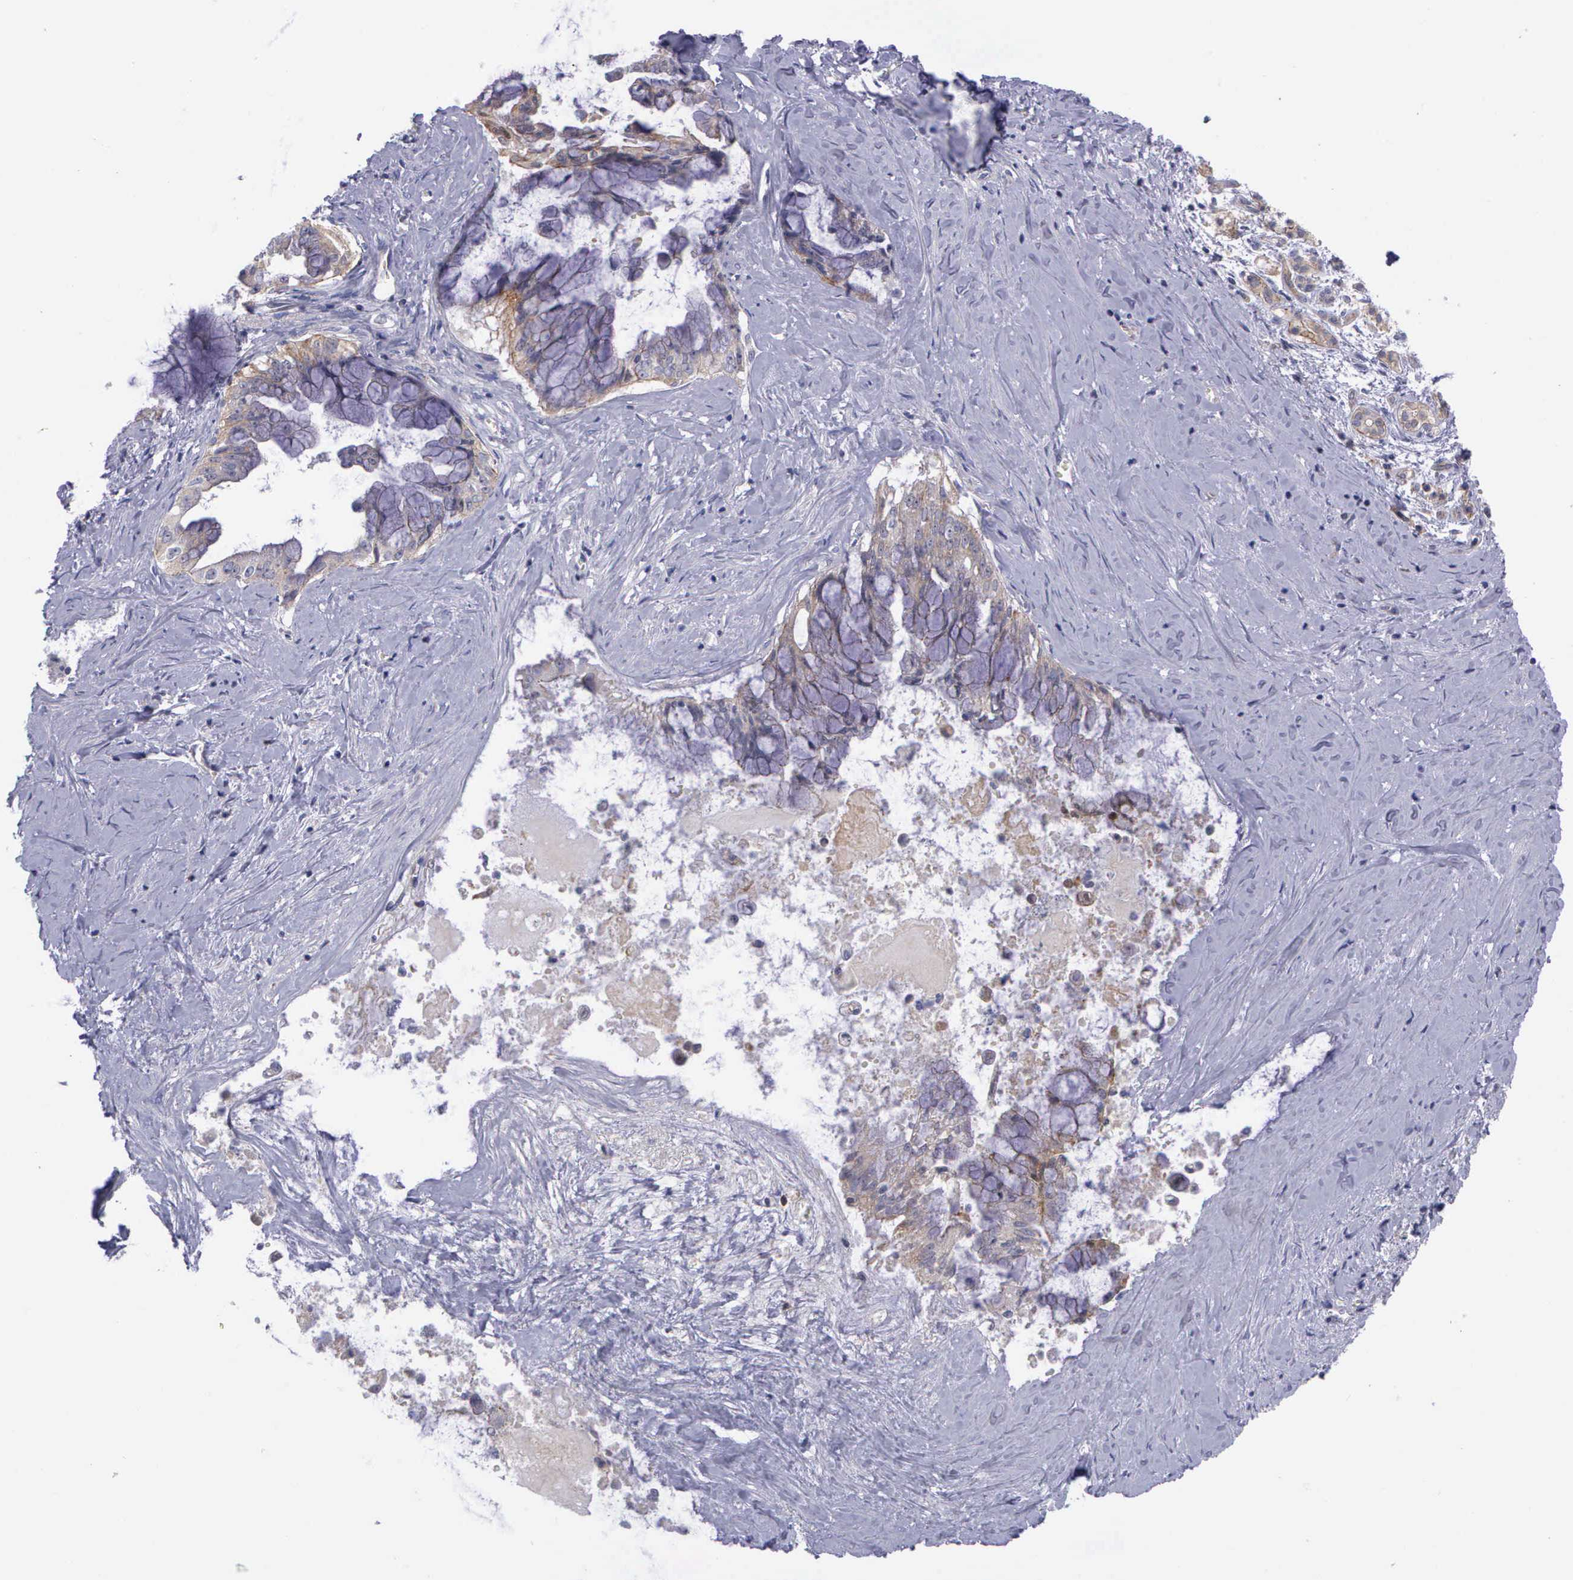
{"staining": {"intensity": "moderate", "quantity": ">75%", "location": "cytoplasmic/membranous"}, "tissue": "pancreatic cancer", "cell_type": "Tumor cells", "image_type": "cancer", "snomed": [{"axis": "morphology", "description": "Adenocarcinoma, NOS"}, {"axis": "topography", "description": "Pancreas"}], "caption": "Pancreatic adenocarcinoma stained for a protein shows moderate cytoplasmic/membranous positivity in tumor cells. The staining is performed using DAB (3,3'-diaminobenzidine) brown chromogen to label protein expression. The nuclei are counter-stained blue using hematoxylin.", "gene": "MICAL3", "patient": {"sex": "male", "age": 59}}